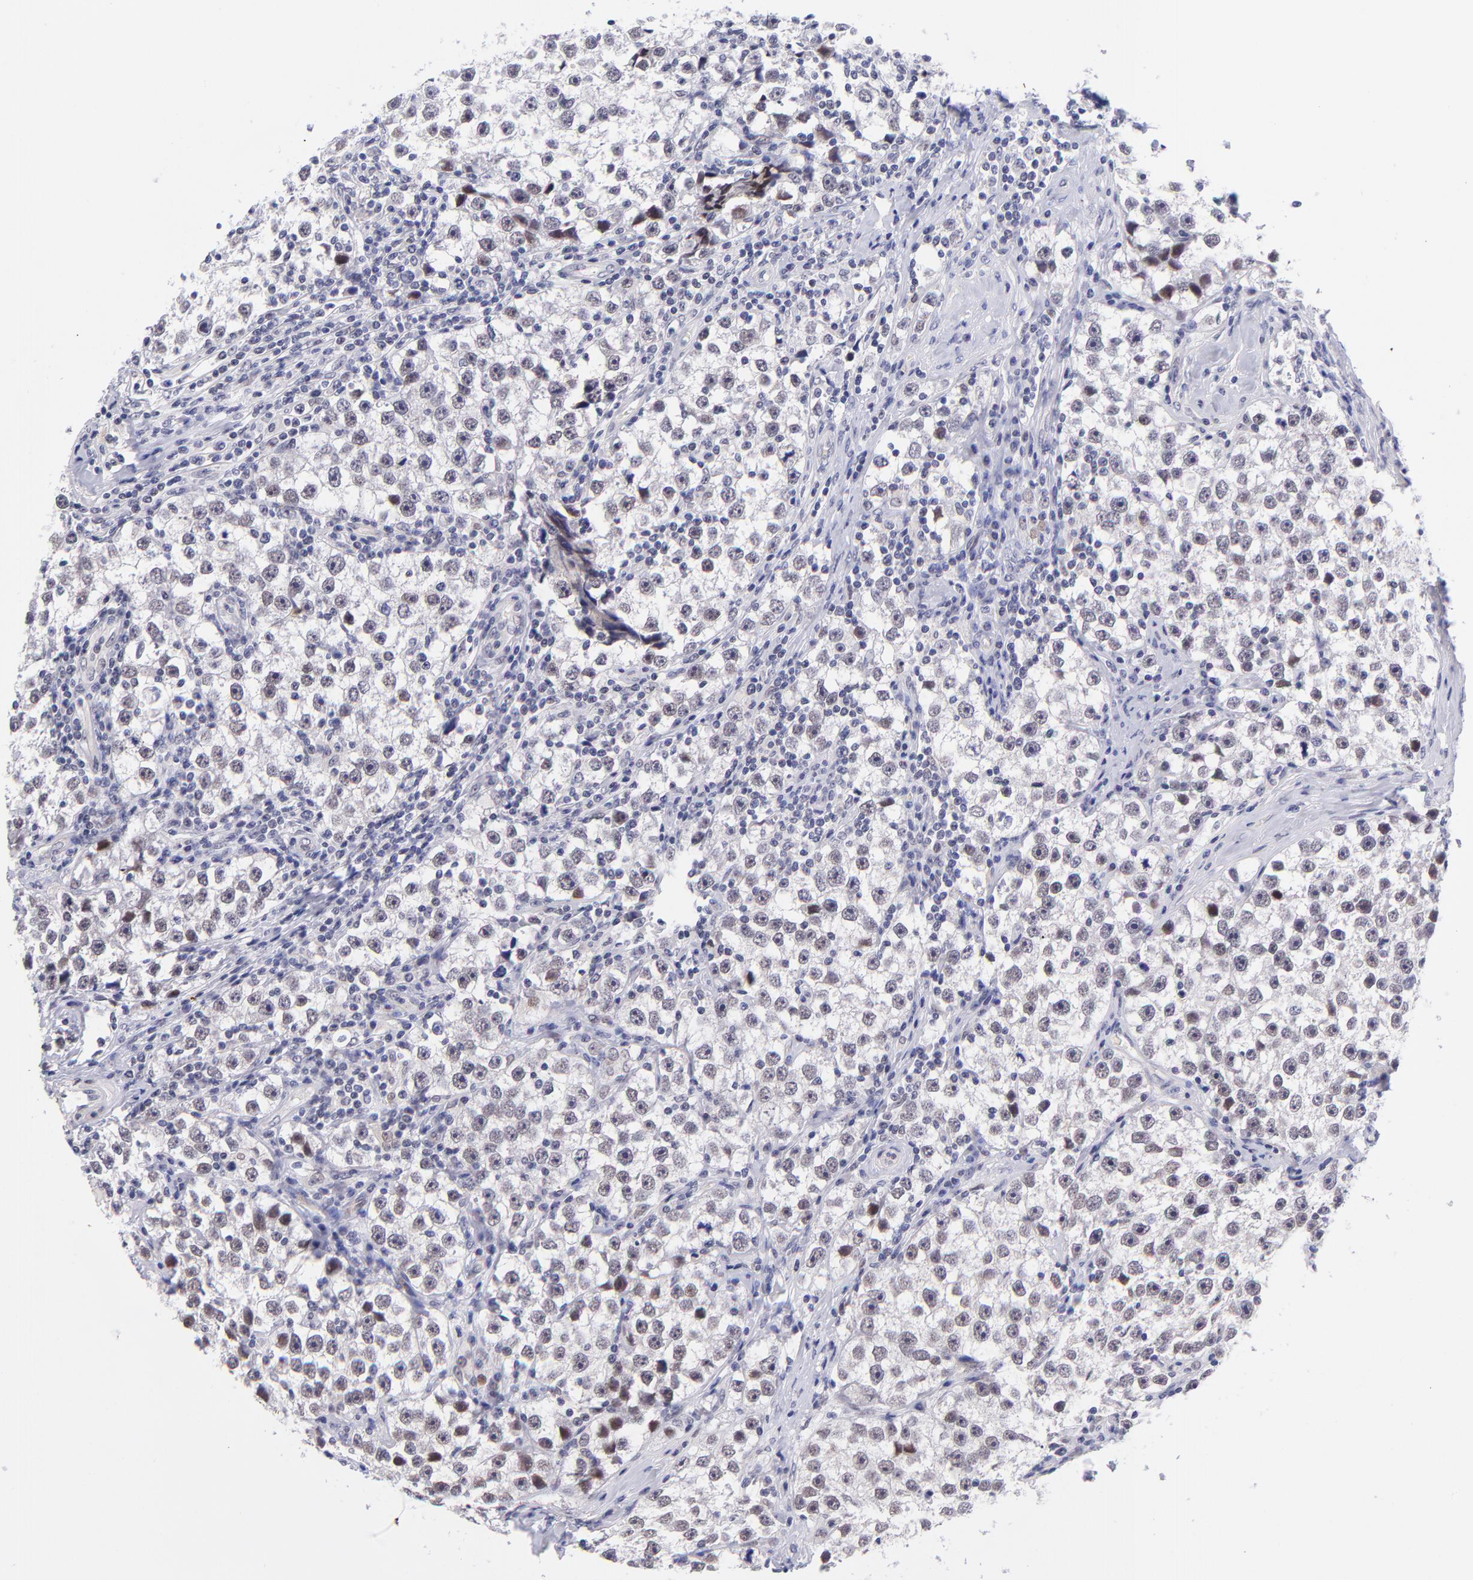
{"staining": {"intensity": "weak", "quantity": "<25%", "location": "nuclear"}, "tissue": "testis cancer", "cell_type": "Tumor cells", "image_type": "cancer", "snomed": [{"axis": "morphology", "description": "Seminoma, NOS"}, {"axis": "topography", "description": "Testis"}], "caption": "This histopathology image is of testis seminoma stained with immunohistochemistry to label a protein in brown with the nuclei are counter-stained blue. There is no positivity in tumor cells.", "gene": "SOX6", "patient": {"sex": "male", "age": 32}}